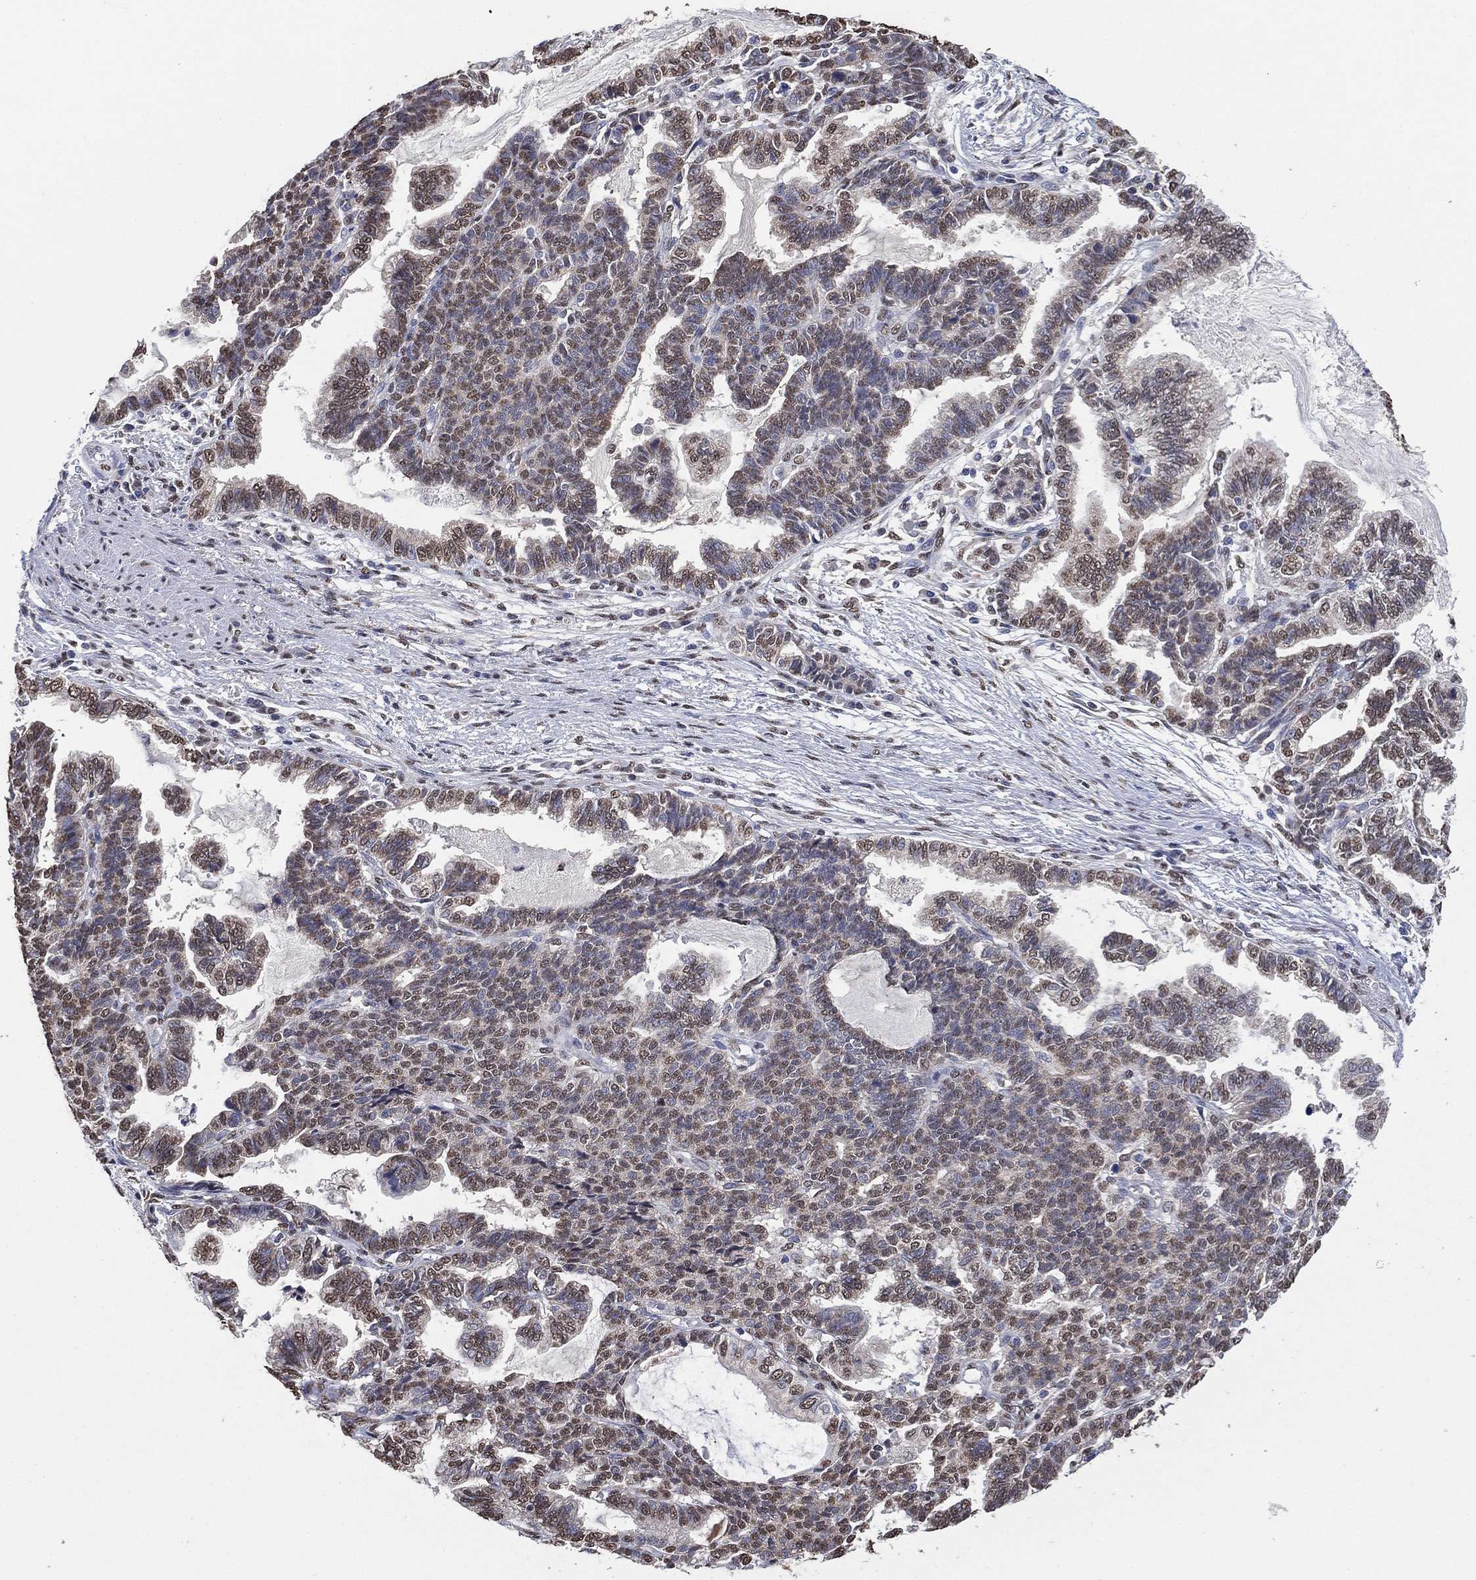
{"staining": {"intensity": "weak", "quantity": "25%-75%", "location": "nuclear"}, "tissue": "stomach cancer", "cell_type": "Tumor cells", "image_type": "cancer", "snomed": [{"axis": "morphology", "description": "Adenocarcinoma, NOS"}, {"axis": "topography", "description": "Stomach"}], "caption": "This image exhibits IHC staining of stomach cancer (adenocarcinoma), with low weak nuclear positivity in about 25%-75% of tumor cells.", "gene": "ALDH7A1", "patient": {"sex": "male", "age": 83}}